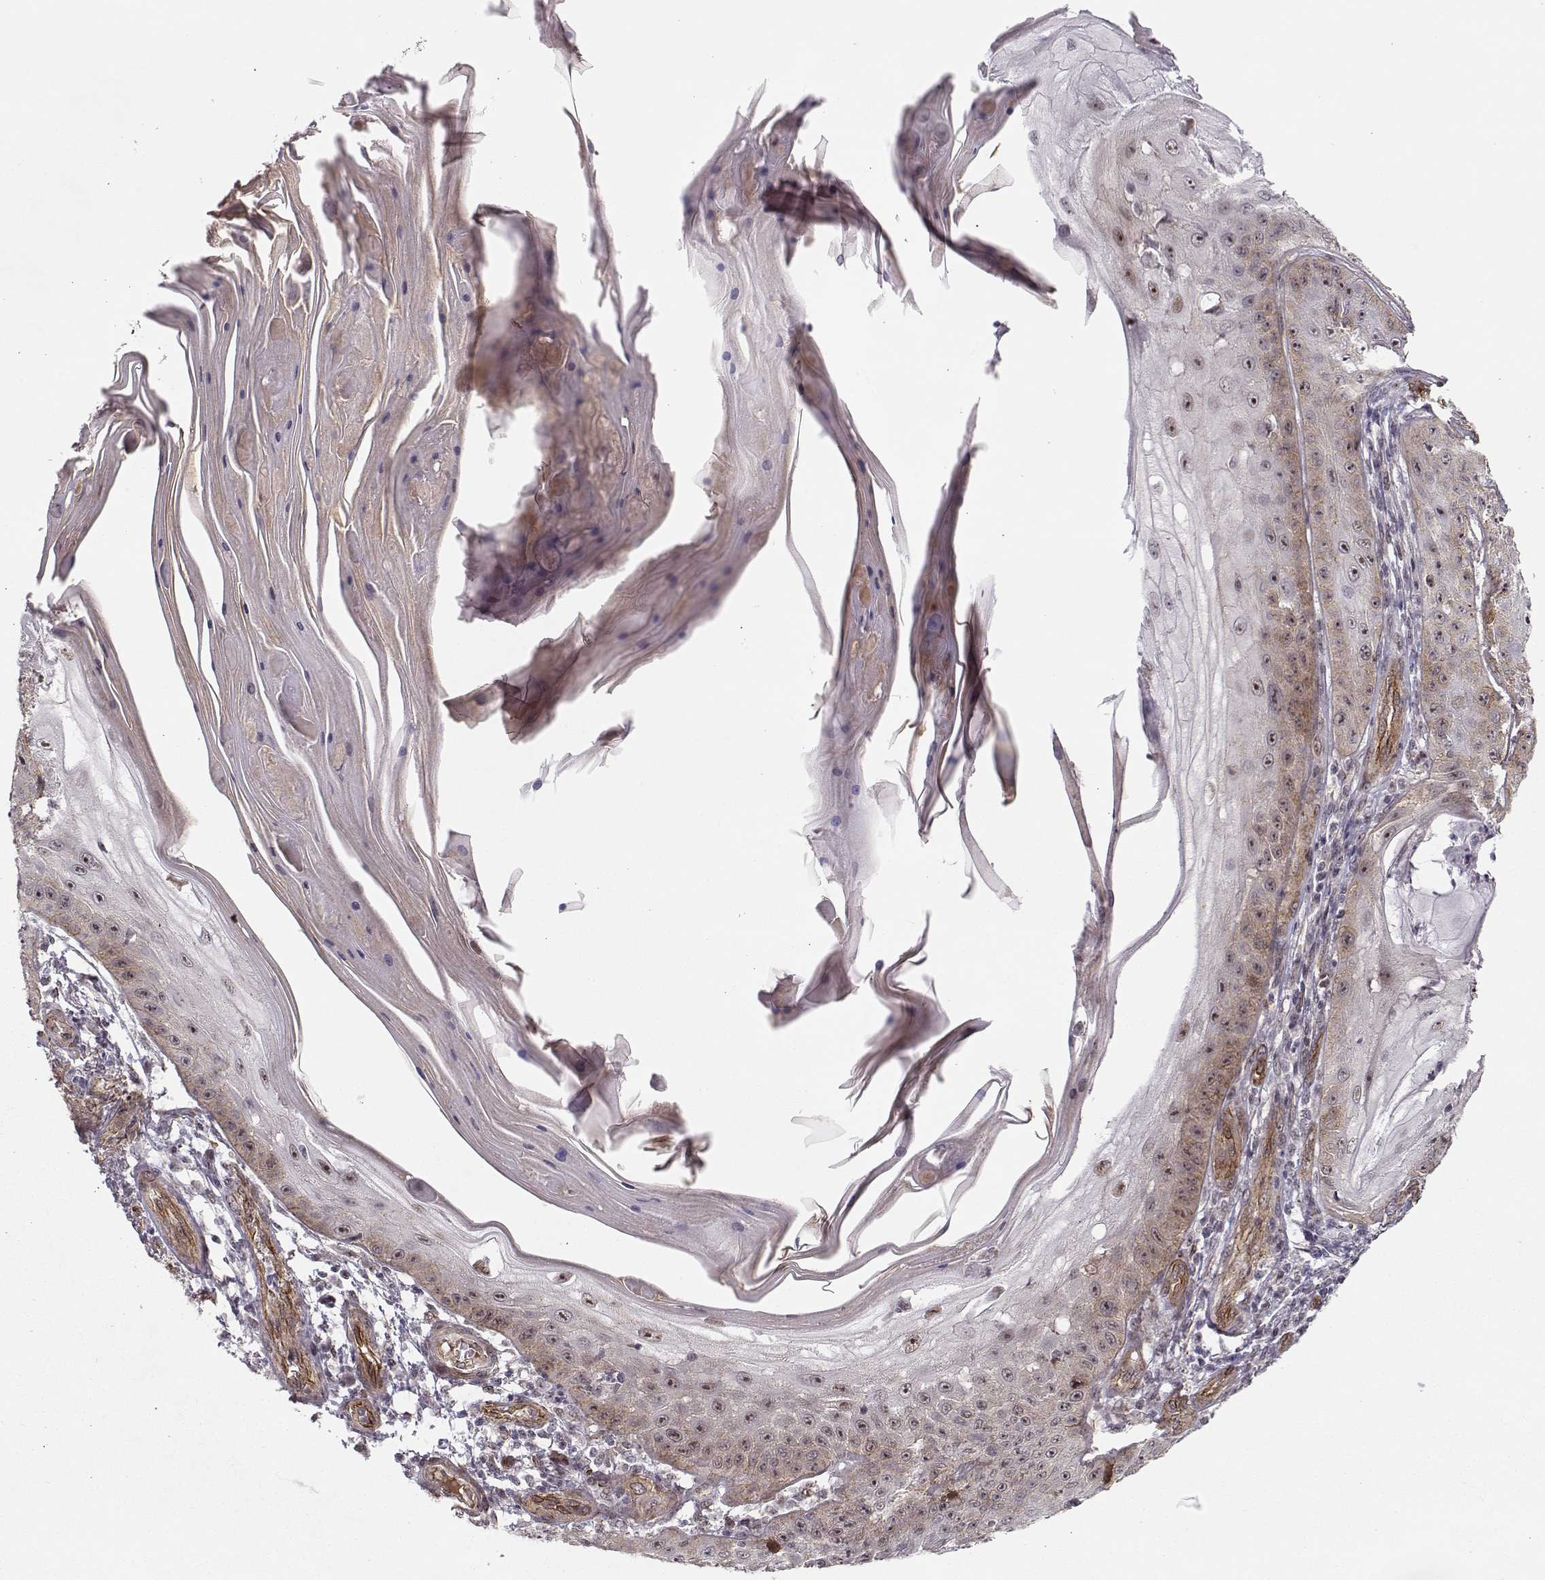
{"staining": {"intensity": "moderate", "quantity": ">75%", "location": "cytoplasmic/membranous"}, "tissue": "skin cancer", "cell_type": "Tumor cells", "image_type": "cancer", "snomed": [{"axis": "morphology", "description": "Squamous cell carcinoma, NOS"}, {"axis": "topography", "description": "Skin"}], "caption": "Brown immunohistochemical staining in skin cancer (squamous cell carcinoma) exhibits moderate cytoplasmic/membranous positivity in about >75% of tumor cells.", "gene": "CIR1", "patient": {"sex": "male", "age": 70}}